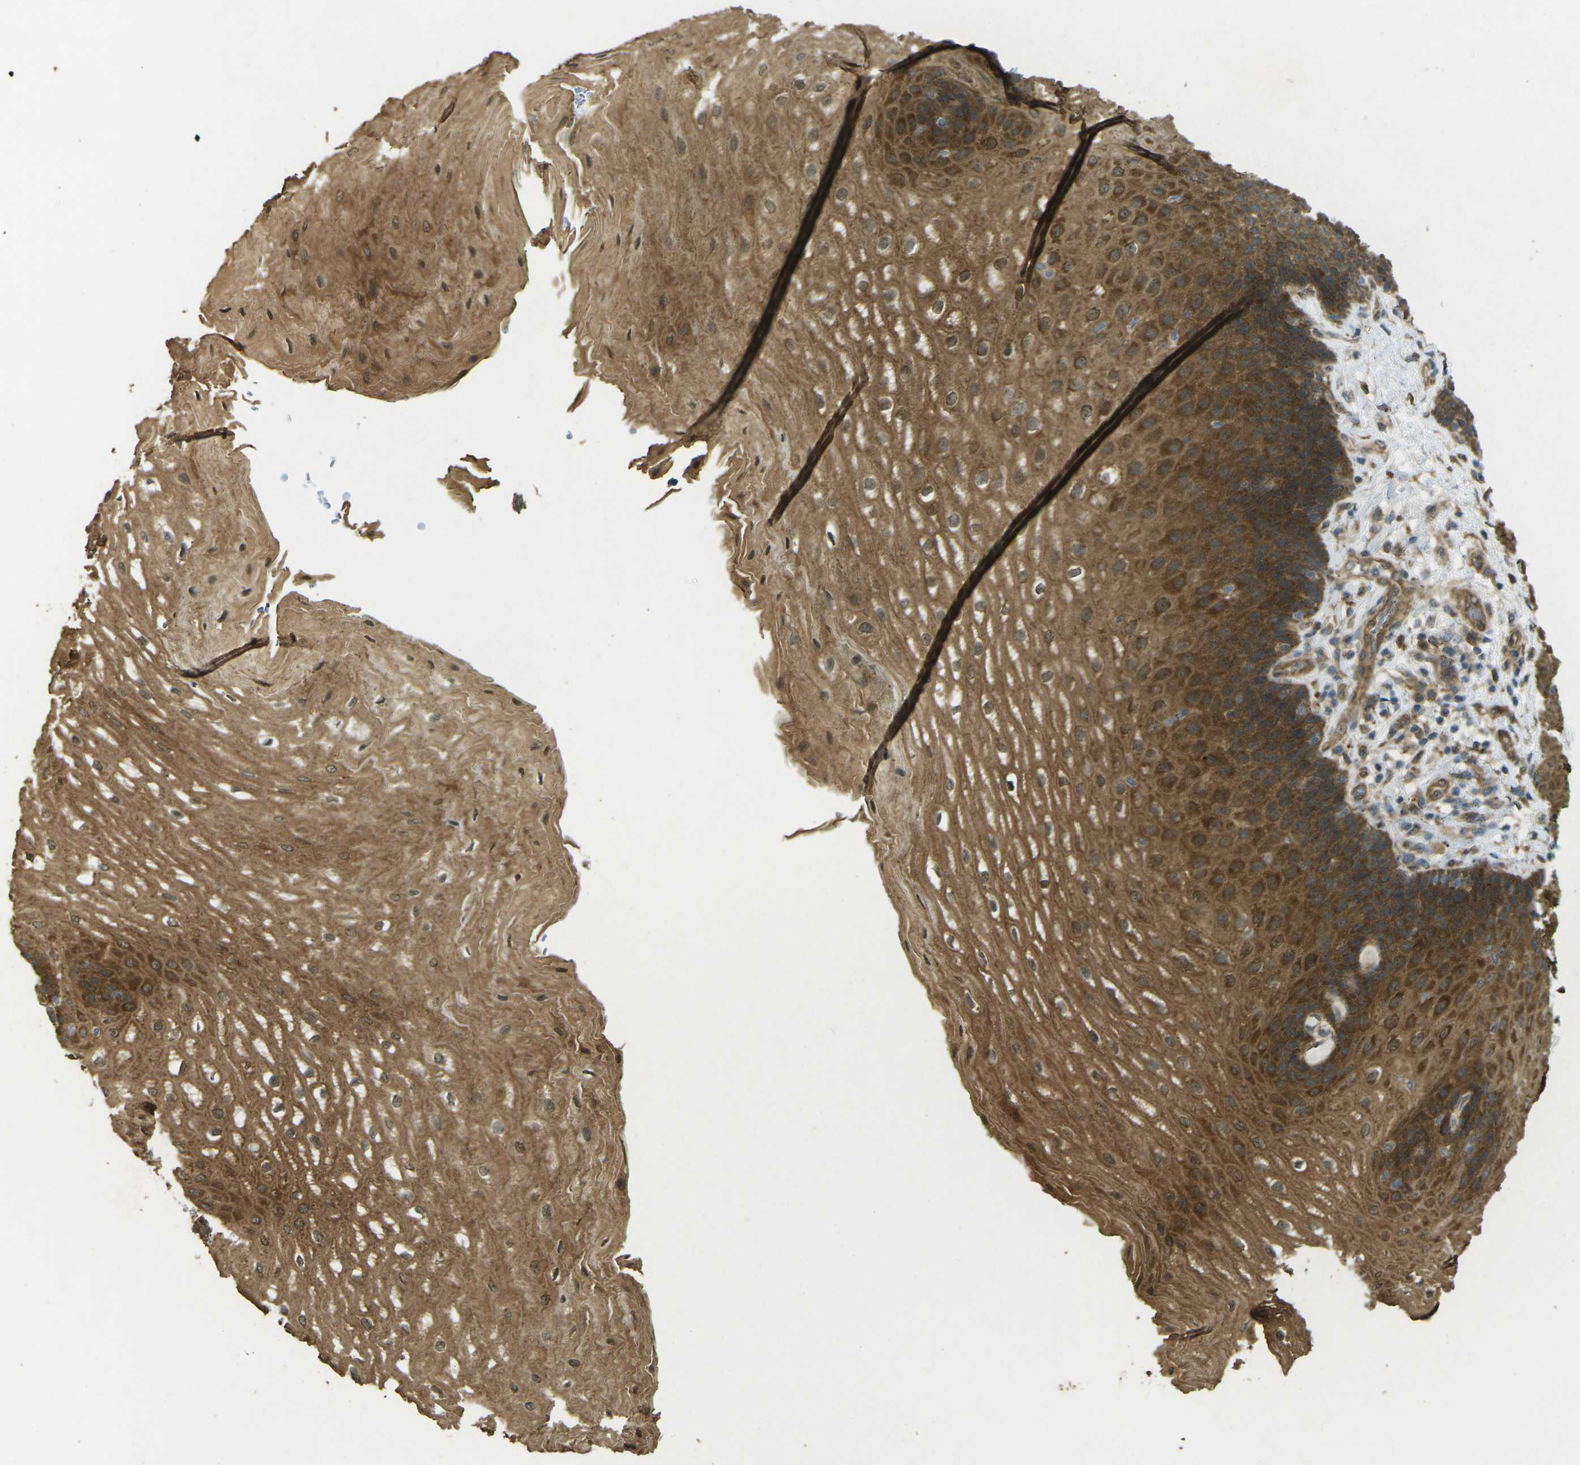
{"staining": {"intensity": "strong", "quantity": ">75%", "location": "cytoplasmic/membranous"}, "tissue": "esophagus", "cell_type": "Squamous epithelial cells", "image_type": "normal", "snomed": [{"axis": "morphology", "description": "Normal tissue, NOS"}, {"axis": "topography", "description": "Esophagus"}], "caption": "IHC photomicrograph of benign esophagus: human esophagus stained using IHC exhibits high levels of strong protein expression localized specifically in the cytoplasmic/membranous of squamous epithelial cells, appearing as a cytoplasmic/membranous brown color.", "gene": "CHMP3", "patient": {"sex": "male", "age": 54}}